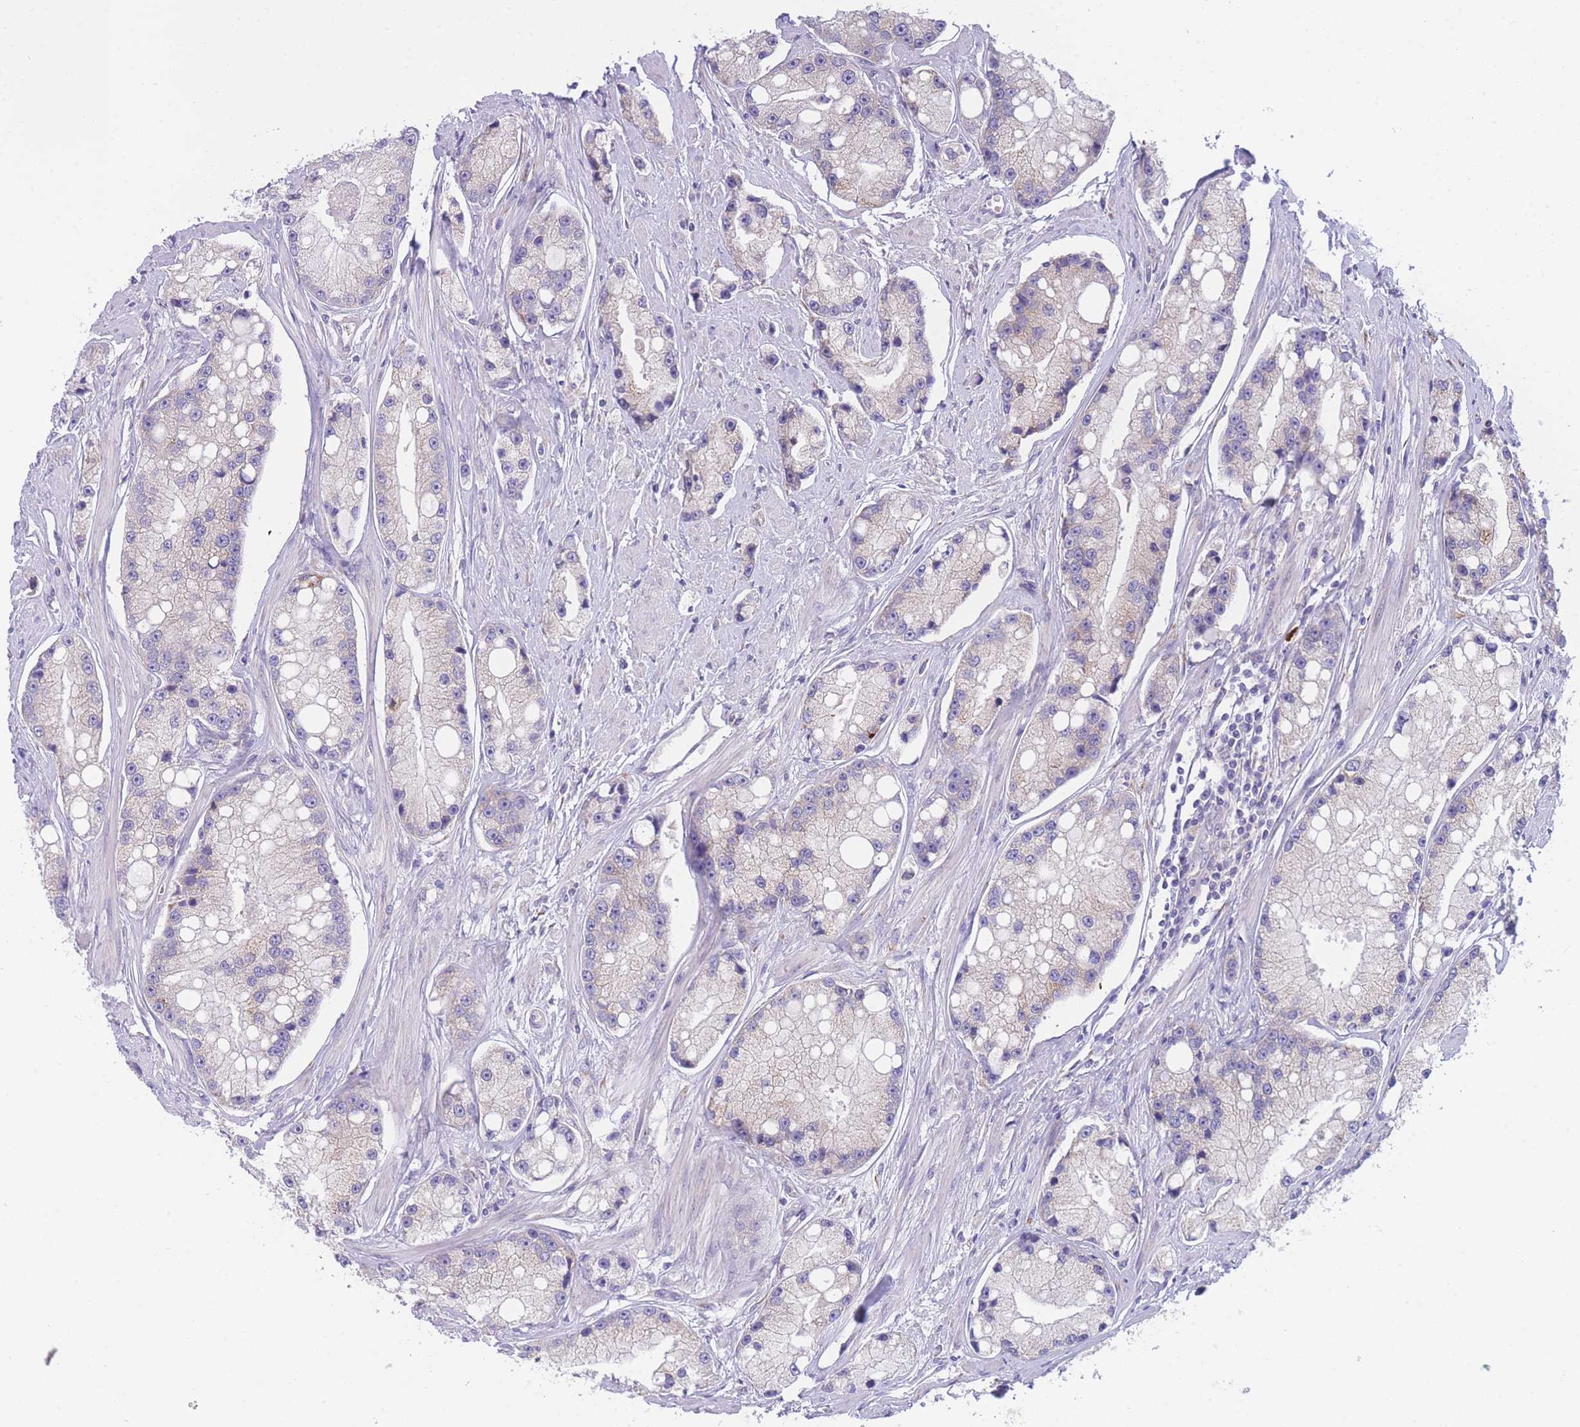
{"staining": {"intensity": "negative", "quantity": "none", "location": "none"}, "tissue": "prostate cancer", "cell_type": "Tumor cells", "image_type": "cancer", "snomed": [{"axis": "morphology", "description": "Adenocarcinoma, High grade"}, {"axis": "topography", "description": "Prostate"}], "caption": "A photomicrograph of prostate cancer stained for a protein displays no brown staining in tumor cells.", "gene": "ZNF510", "patient": {"sex": "male", "age": 74}}